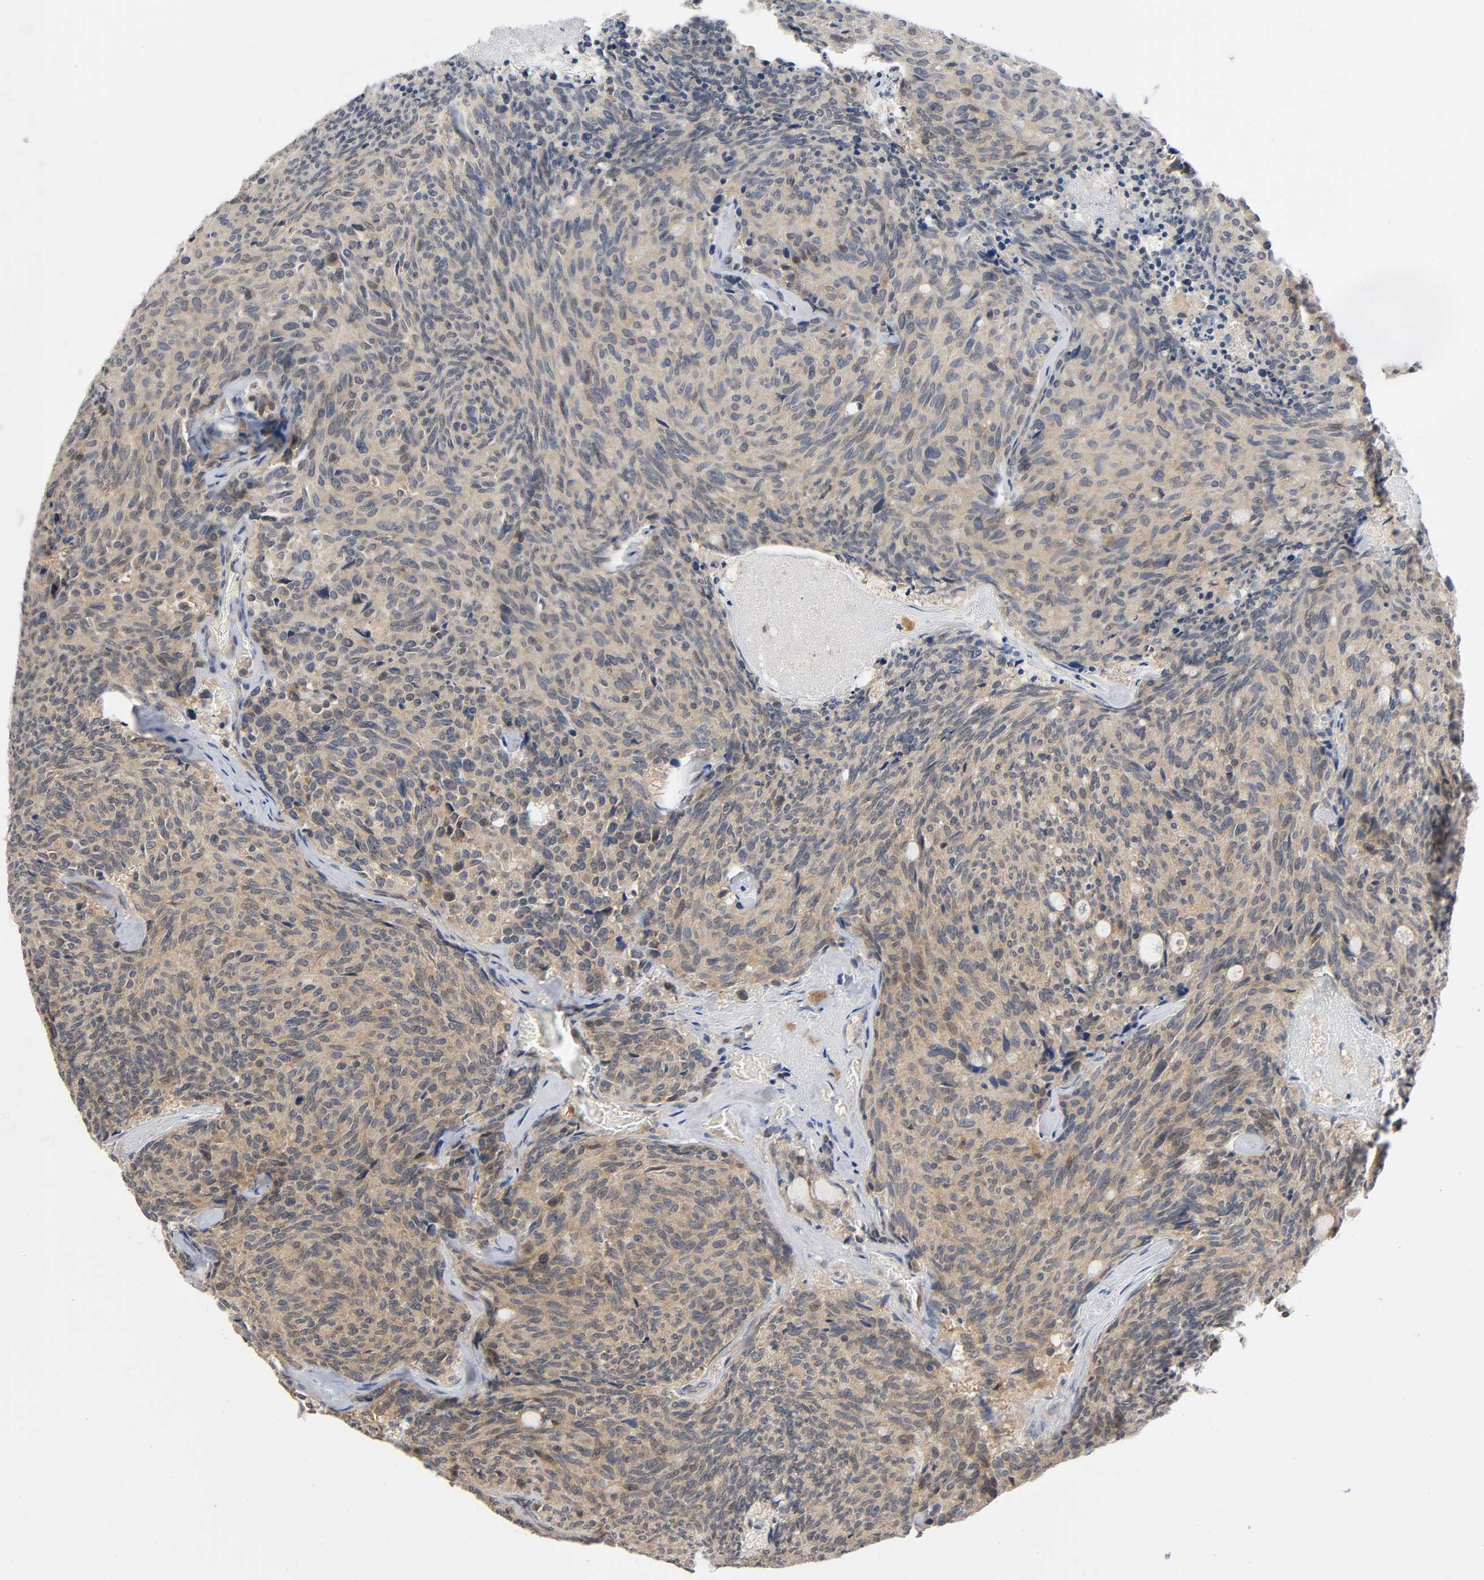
{"staining": {"intensity": "moderate", "quantity": ">75%", "location": "cytoplasmic/membranous"}, "tissue": "carcinoid", "cell_type": "Tumor cells", "image_type": "cancer", "snomed": [{"axis": "morphology", "description": "Carcinoid, malignant, NOS"}, {"axis": "topography", "description": "Pancreas"}], "caption": "Immunohistochemical staining of carcinoid (malignant) demonstrates medium levels of moderate cytoplasmic/membranous expression in about >75% of tumor cells.", "gene": "MAPK8", "patient": {"sex": "female", "age": 54}}